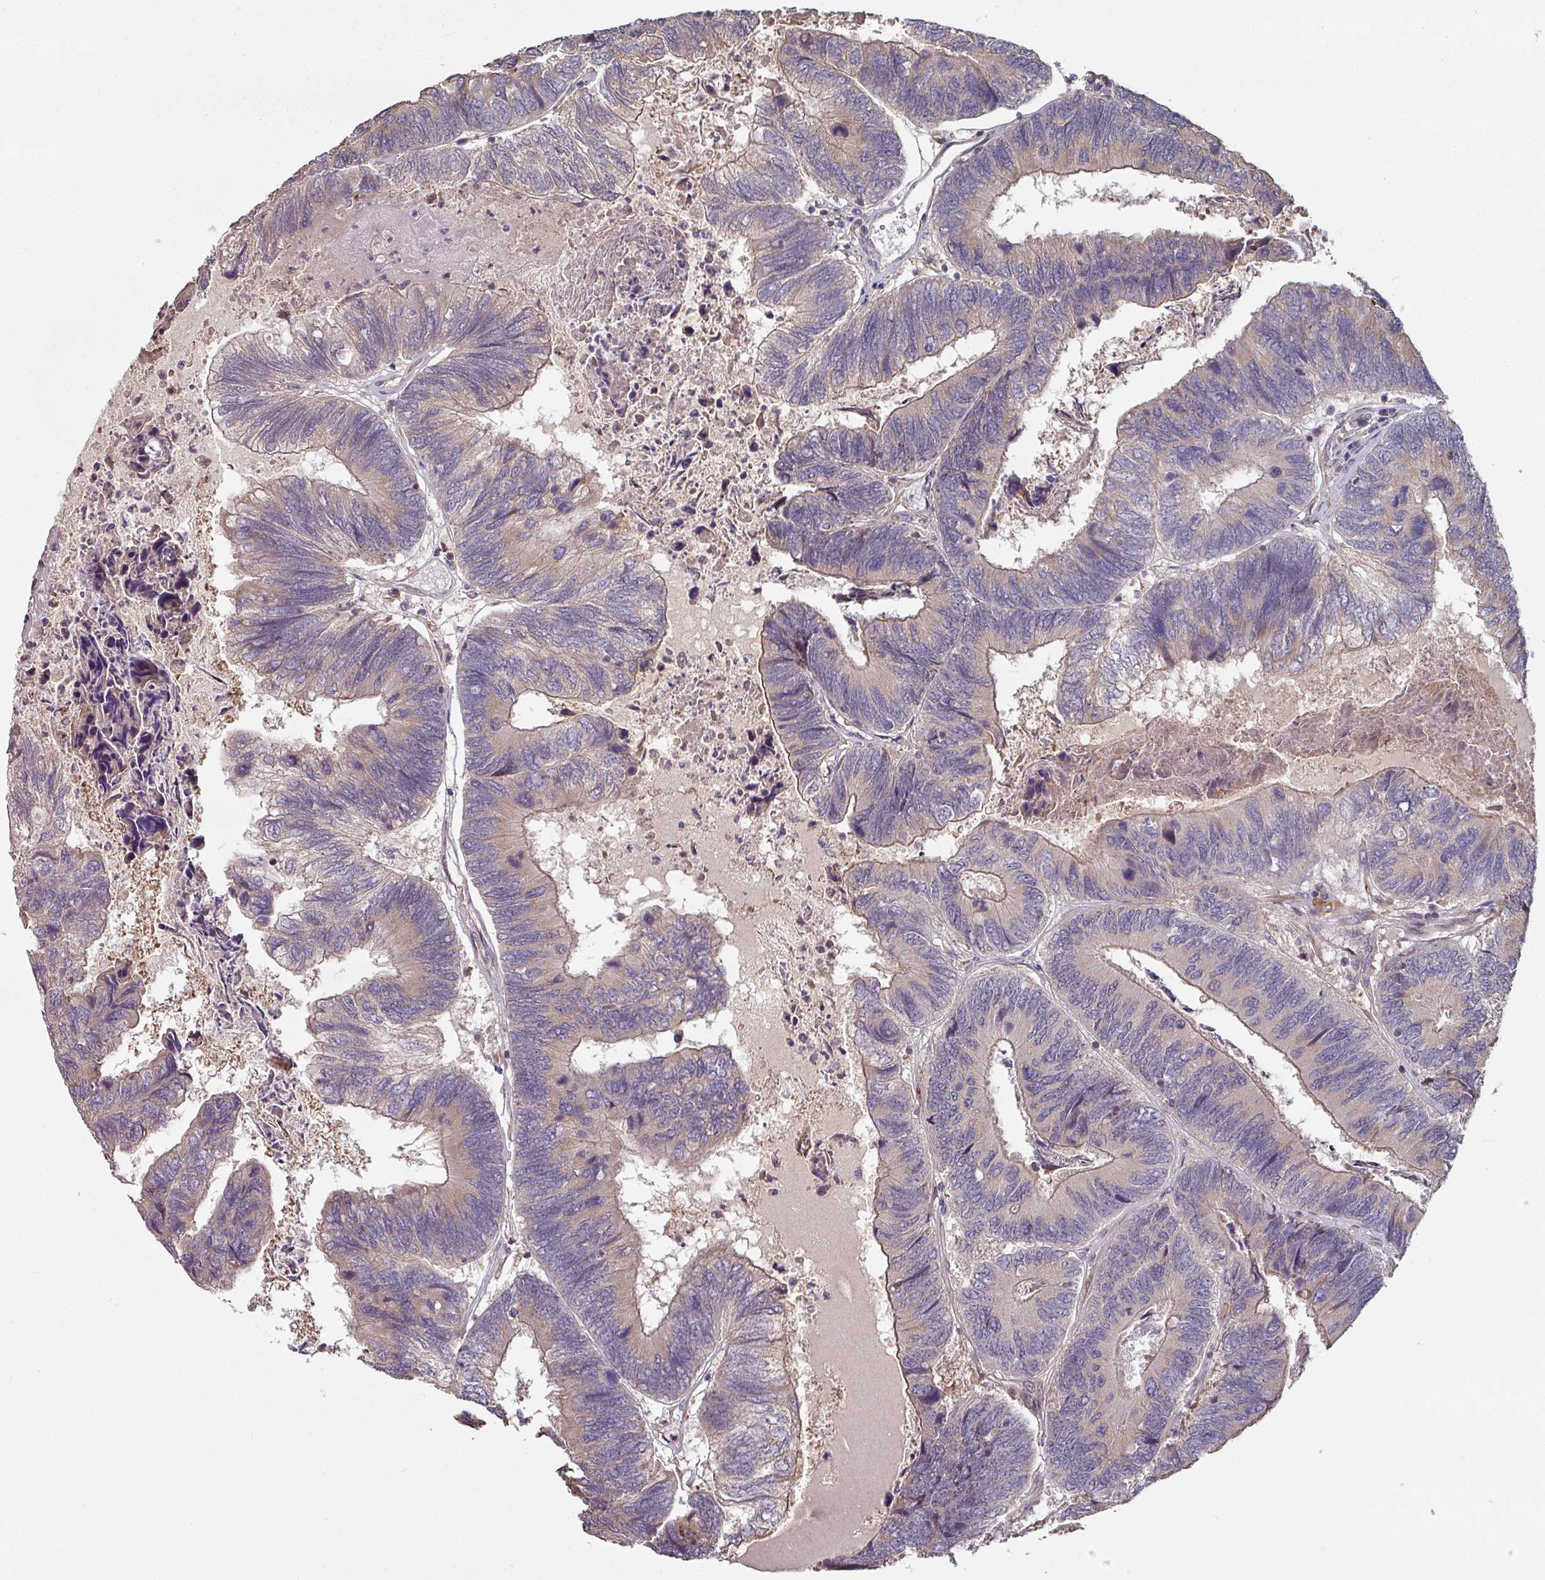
{"staining": {"intensity": "weak", "quantity": "25%-75%", "location": "cytoplasmic/membranous"}, "tissue": "colorectal cancer", "cell_type": "Tumor cells", "image_type": "cancer", "snomed": [{"axis": "morphology", "description": "Adenocarcinoma, NOS"}, {"axis": "topography", "description": "Colon"}], "caption": "Immunohistochemistry (IHC) of human colorectal adenocarcinoma shows low levels of weak cytoplasmic/membranous expression in approximately 25%-75% of tumor cells.", "gene": "SIK1", "patient": {"sex": "female", "age": 67}}